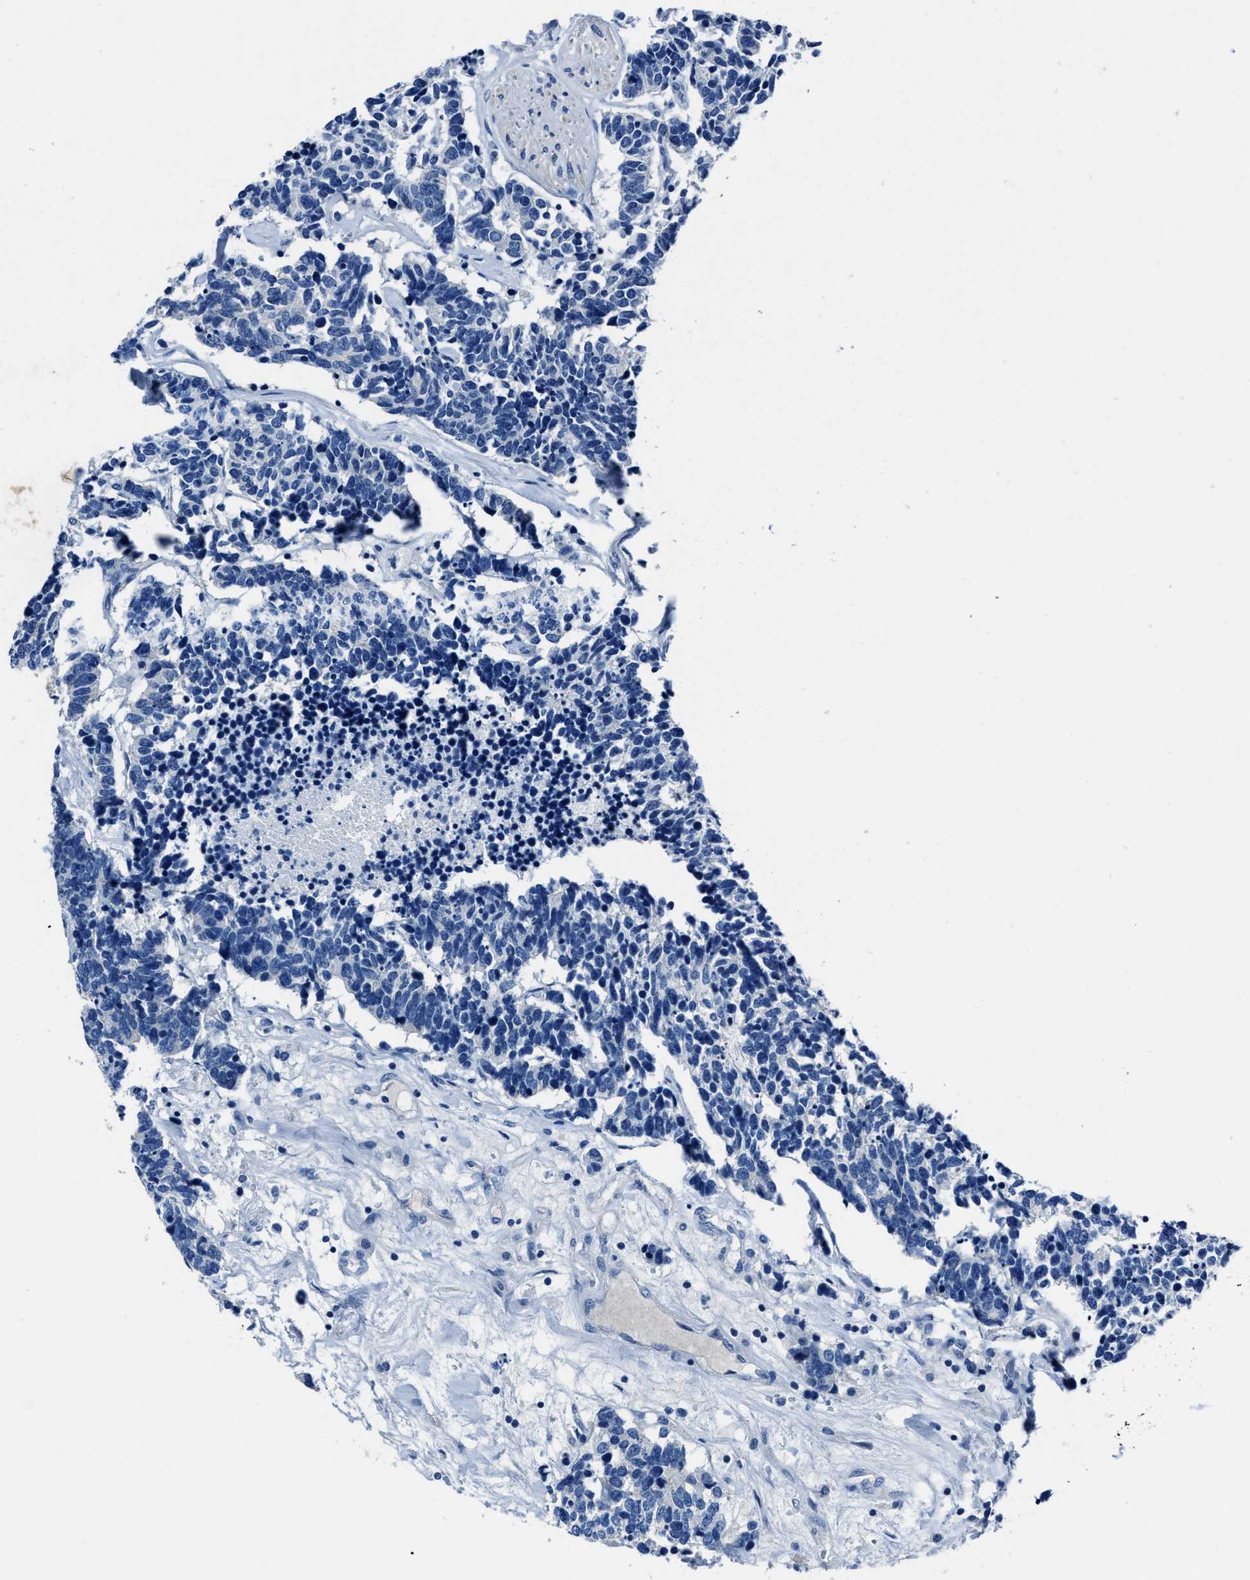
{"staining": {"intensity": "negative", "quantity": "none", "location": "none"}, "tissue": "carcinoid", "cell_type": "Tumor cells", "image_type": "cancer", "snomed": [{"axis": "morphology", "description": "Carcinoma, NOS"}, {"axis": "morphology", "description": "Carcinoid, malignant, NOS"}, {"axis": "topography", "description": "Urinary bladder"}], "caption": "DAB immunohistochemical staining of human carcinoid demonstrates no significant positivity in tumor cells.", "gene": "NACAD", "patient": {"sex": "male", "age": 57}}